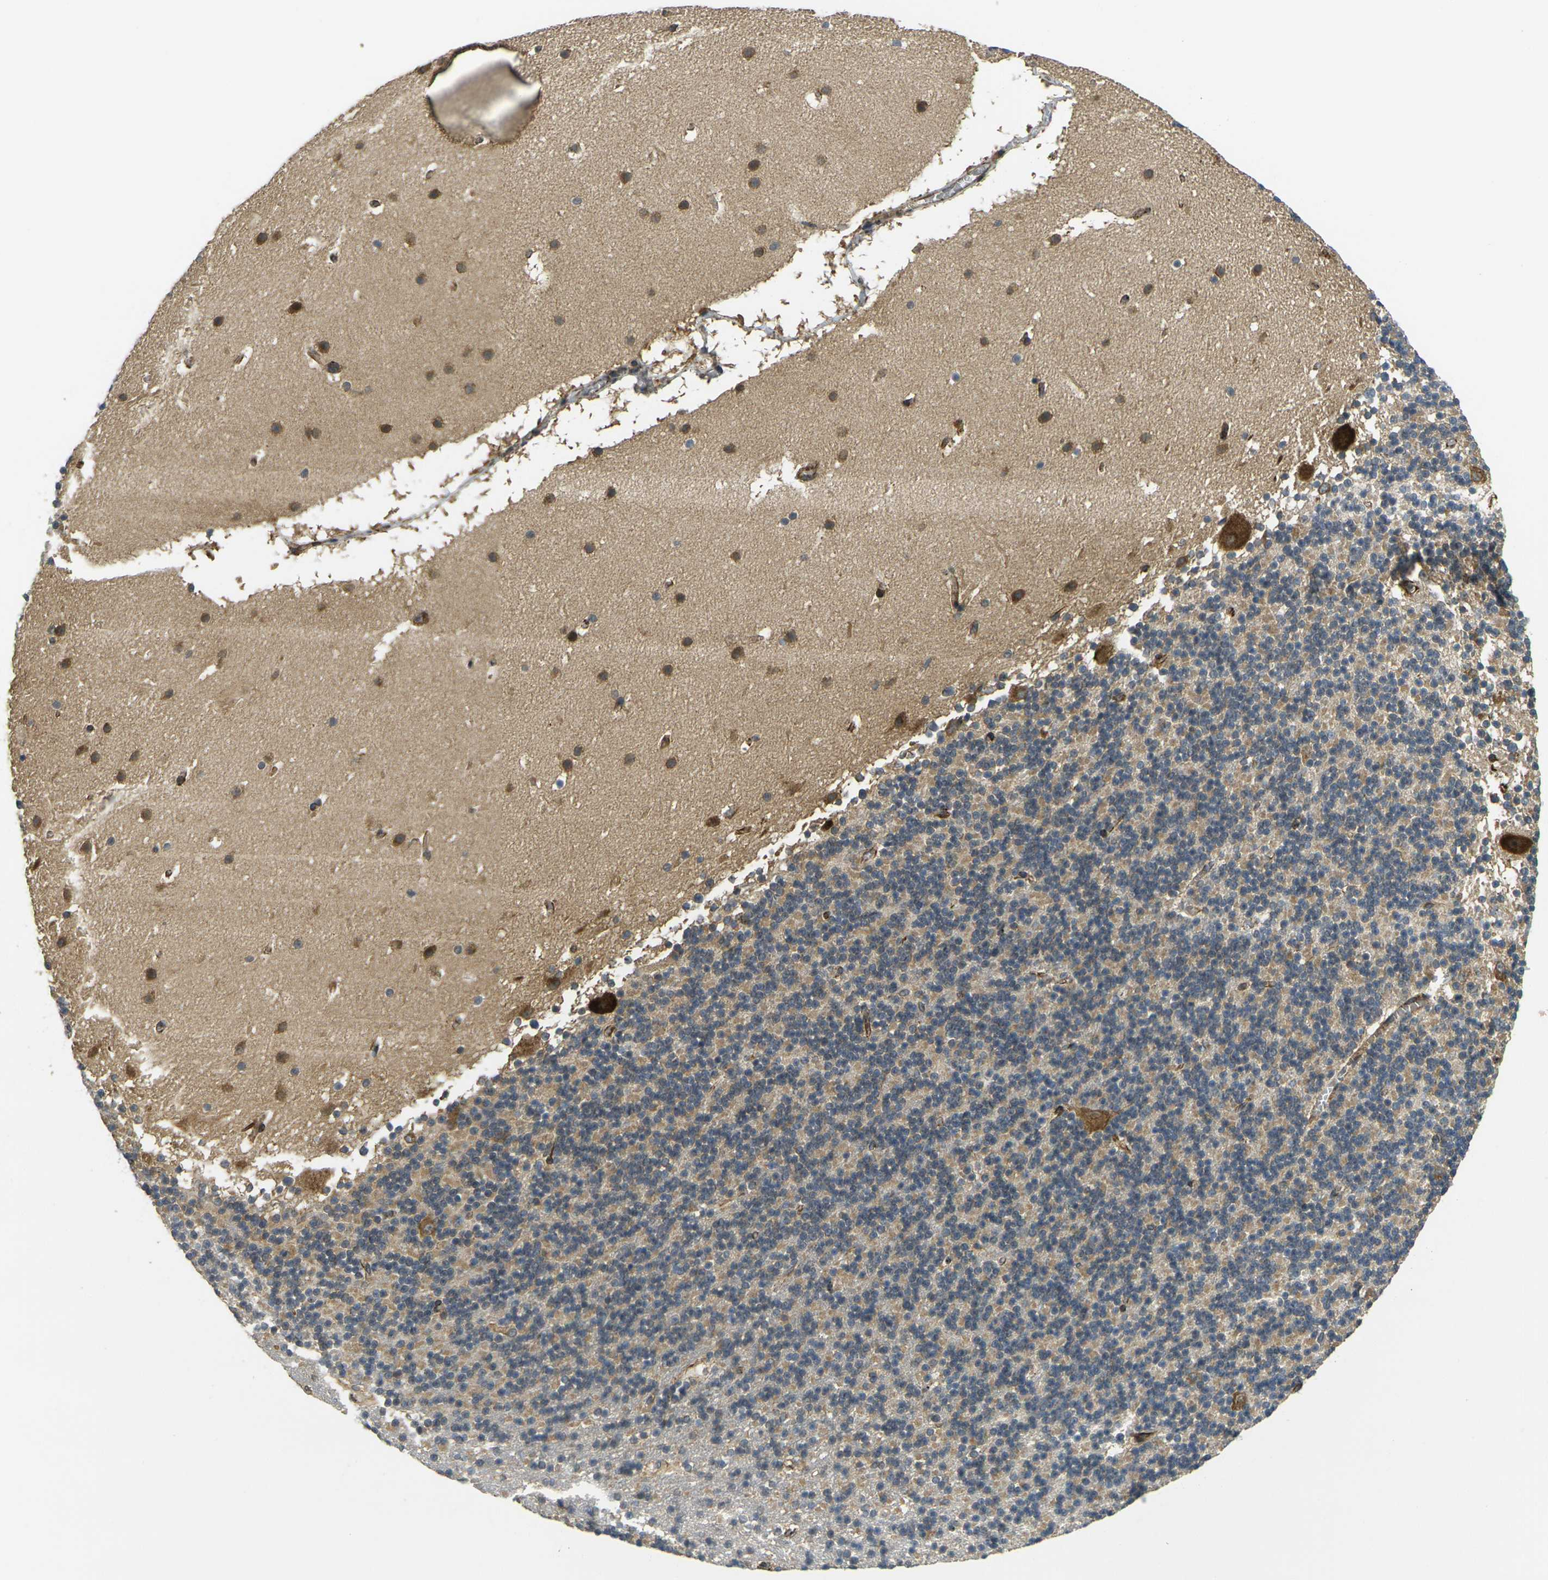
{"staining": {"intensity": "weak", "quantity": "25%-75%", "location": "cytoplasmic/membranous"}, "tissue": "cerebellum", "cell_type": "Cells in granular layer", "image_type": "normal", "snomed": [{"axis": "morphology", "description": "Normal tissue, NOS"}, {"axis": "topography", "description": "Cerebellum"}], "caption": "Weak cytoplasmic/membranous protein staining is seen in approximately 25%-75% of cells in granular layer in cerebellum. (DAB (3,3'-diaminobenzidine) = brown stain, brightfield microscopy at high magnification).", "gene": "FUT11", "patient": {"sex": "male", "age": 45}}